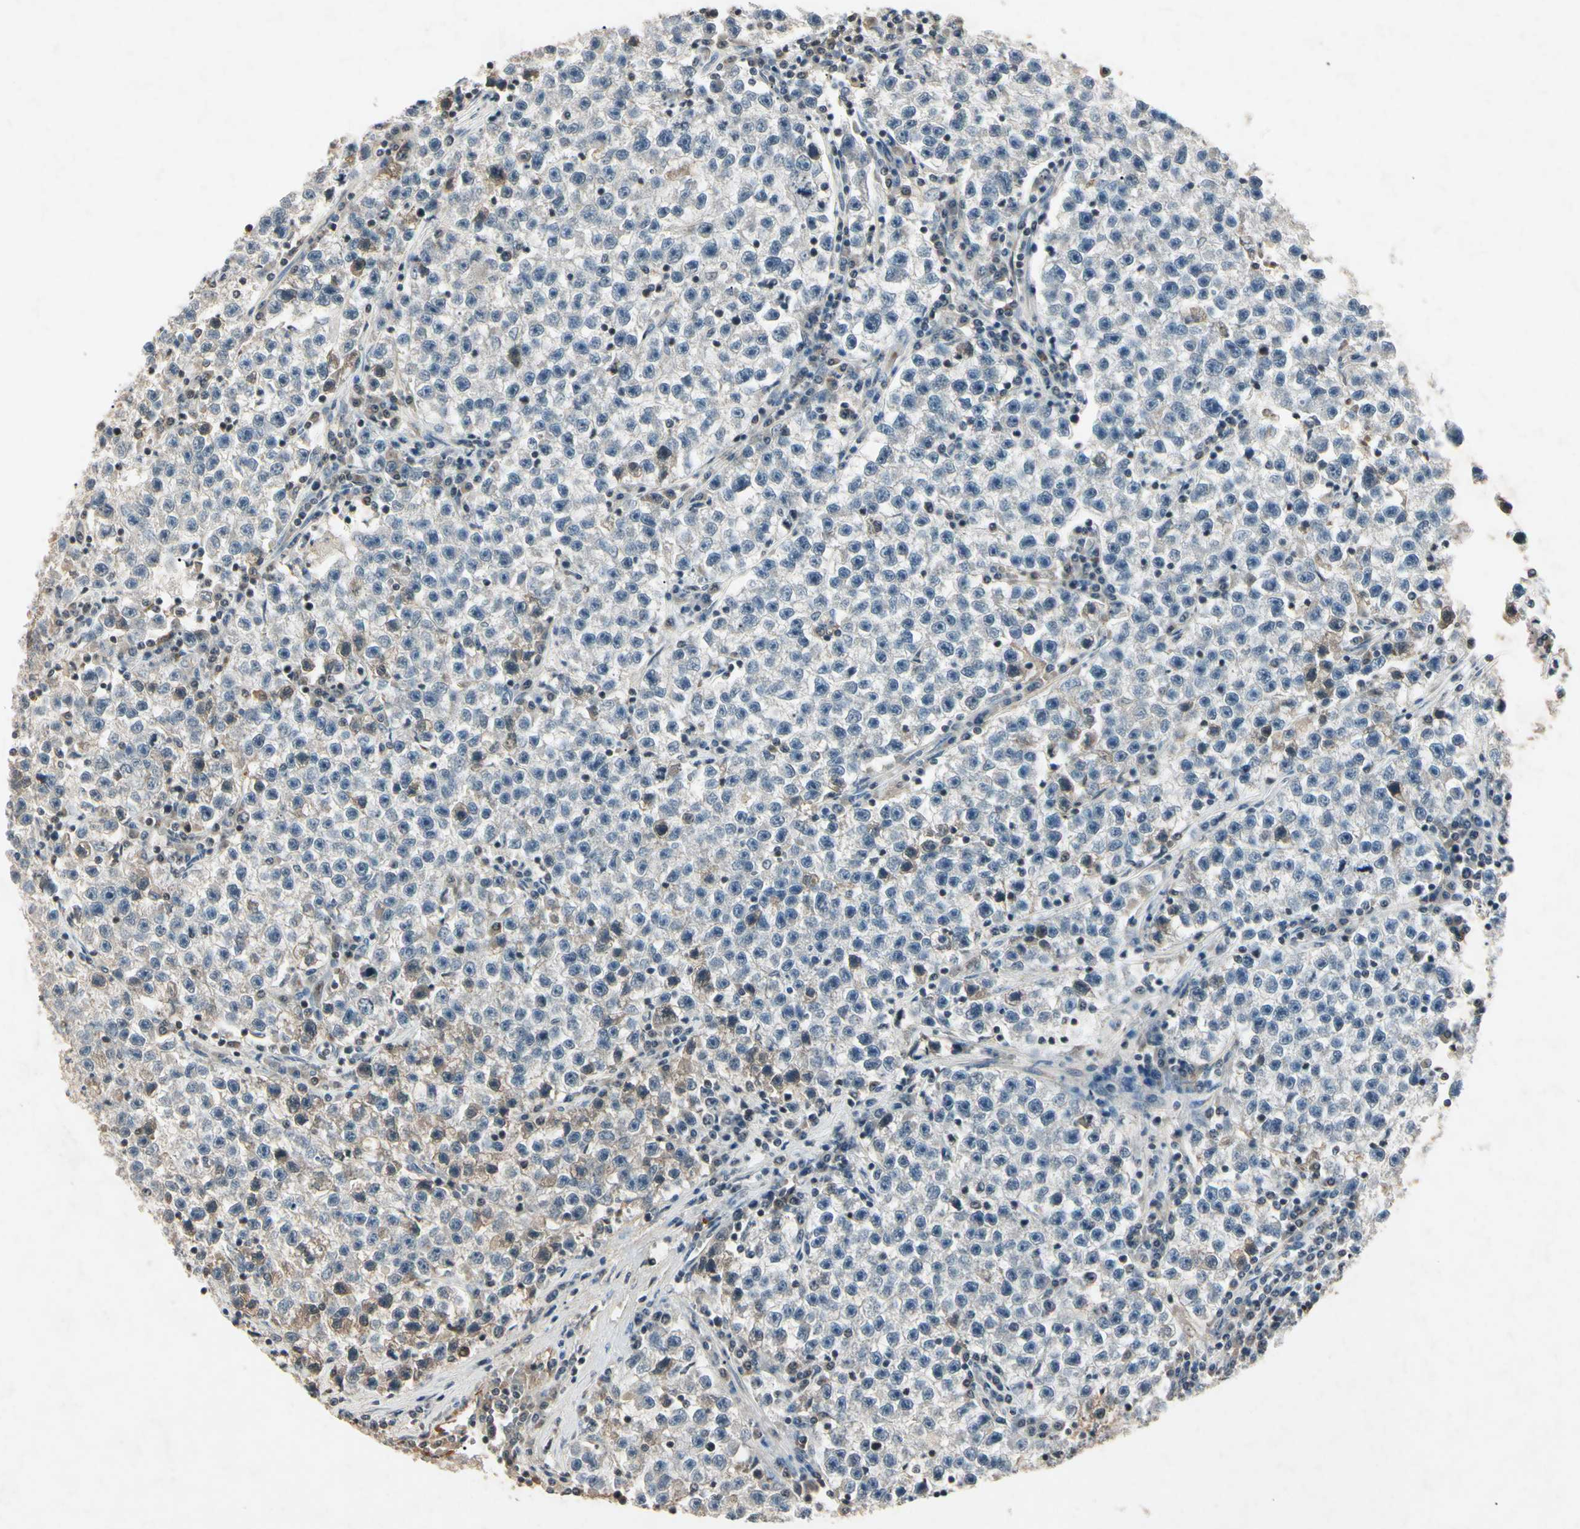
{"staining": {"intensity": "negative", "quantity": "none", "location": "none"}, "tissue": "testis cancer", "cell_type": "Tumor cells", "image_type": "cancer", "snomed": [{"axis": "morphology", "description": "Seminoma, NOS"}, {"axis": "topography", "description": "Testis"}], "caption": "A histopathology image of human testis cancer is negative for staining in tumor cells.", "gene": "AEBP1", "patient": {"sex": "male", "age": 22}}